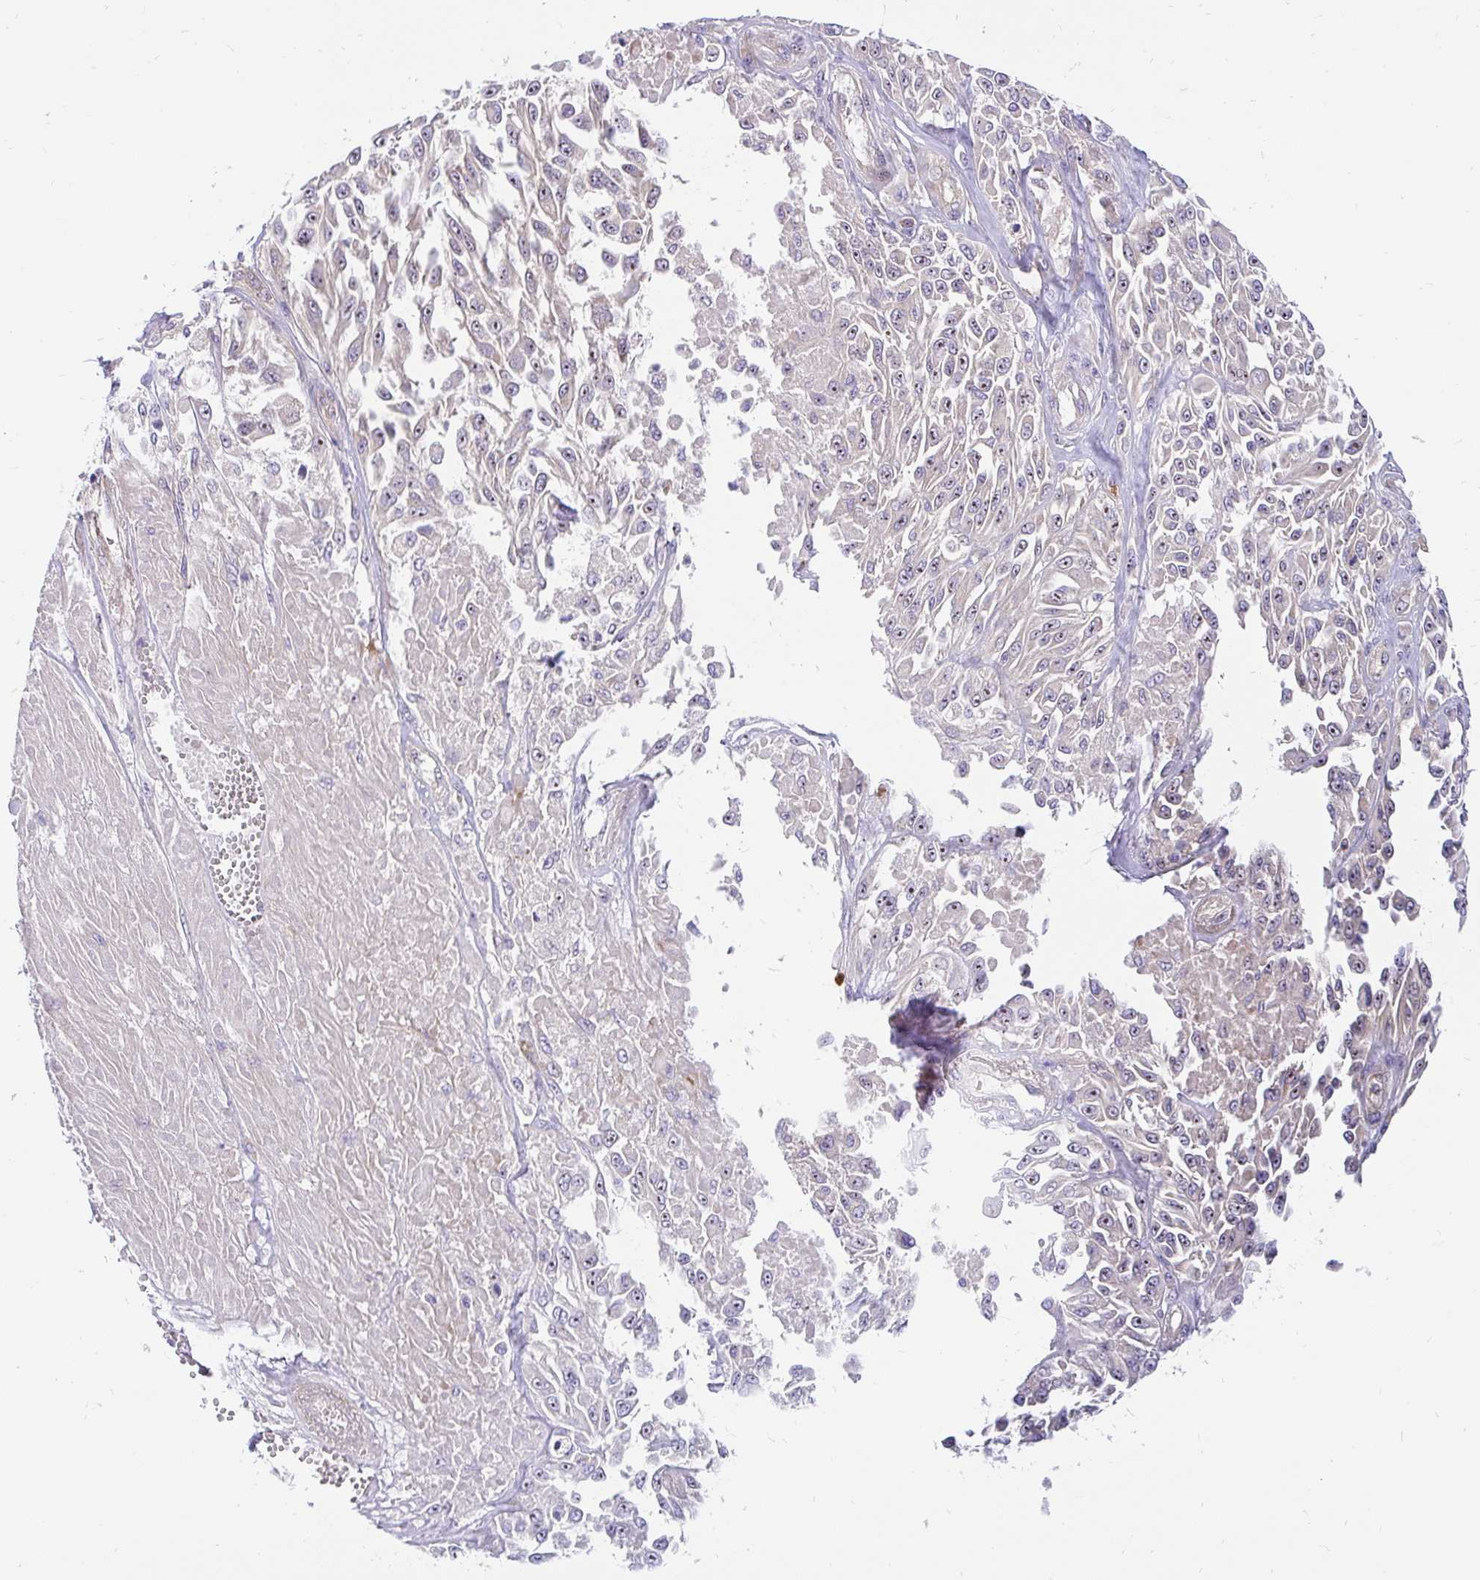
{"staining": {"intensity": "negative", "quantity": "none", "location": "none"}, "tissue": "melanoma", "cell_type": "Tumor cells", "image_type": "cancer", "snomed": [{"axis": "morphology", "description": "Malignant melanoma, NOS"}, {"axis": "topography", "description": "Skin"}], "caption": "This is an immunohistochemistry histopathology image of melanoma. There is no positivity in tumor cells.", "gene": "LRRC26", "patient": {"sex": "male", "age": 94}}